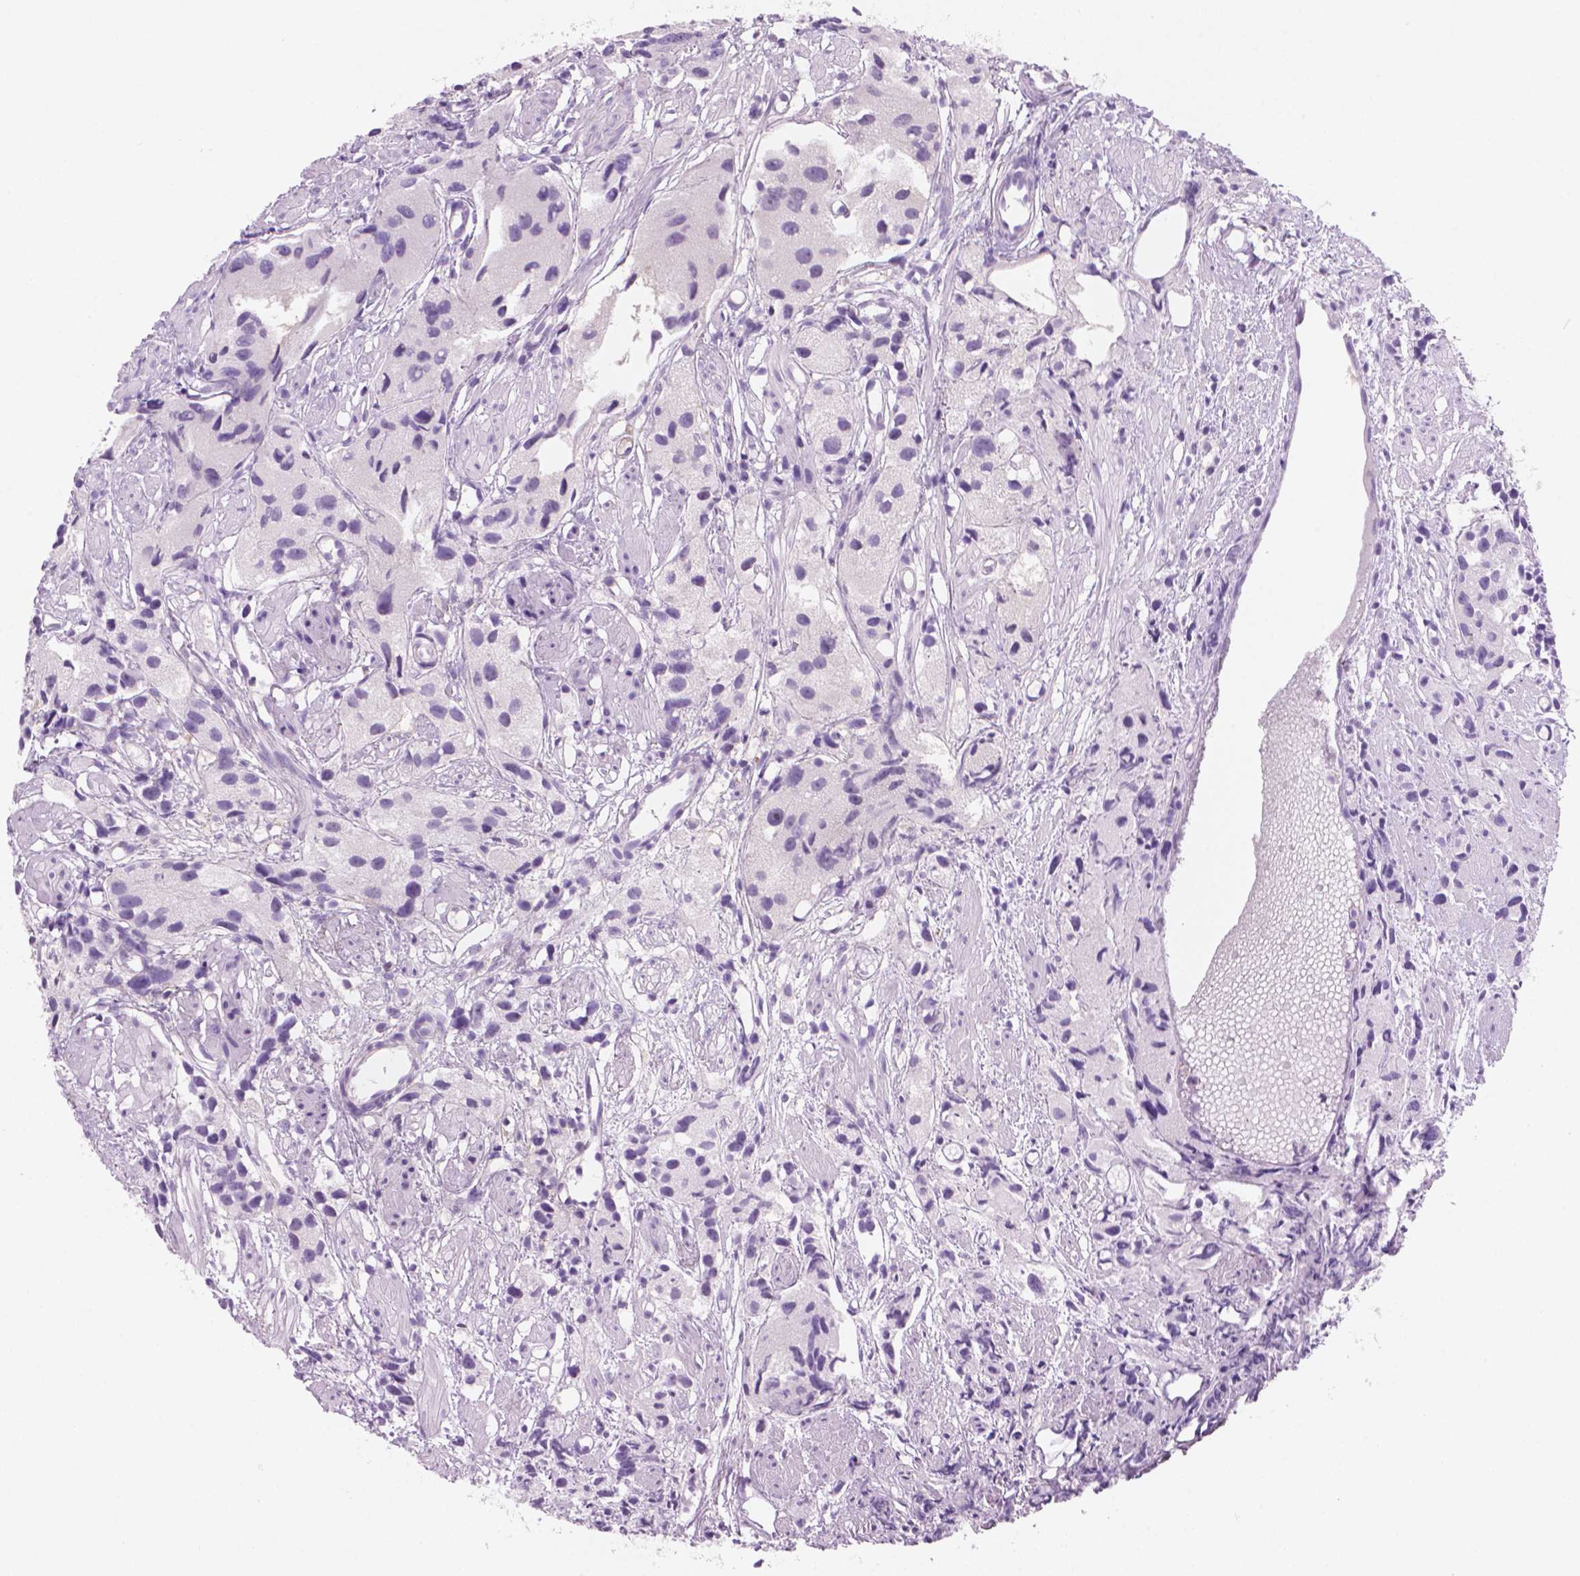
{"staining": {"intensity": "weak", "quantity": "<25%", "location": "cytoplasmic/membranous"}, "tissue": "prostate cancer", "cell_type": "Tumor cells", "image_type": "cancer", "snomed": [{"axis": "morphology", "description": "Adenocarcinoma, High grade"}, {"axis": "topography", "description": "Prostate"}], "caption": "Prostate cancer (adenocarcinoma (high-grade)) stained for a protein using immunohistochemistry demonstrates no staining tumor cells.", "gene": "ENSG00000187186", "patient": {"sex": "male", "age": 68}}